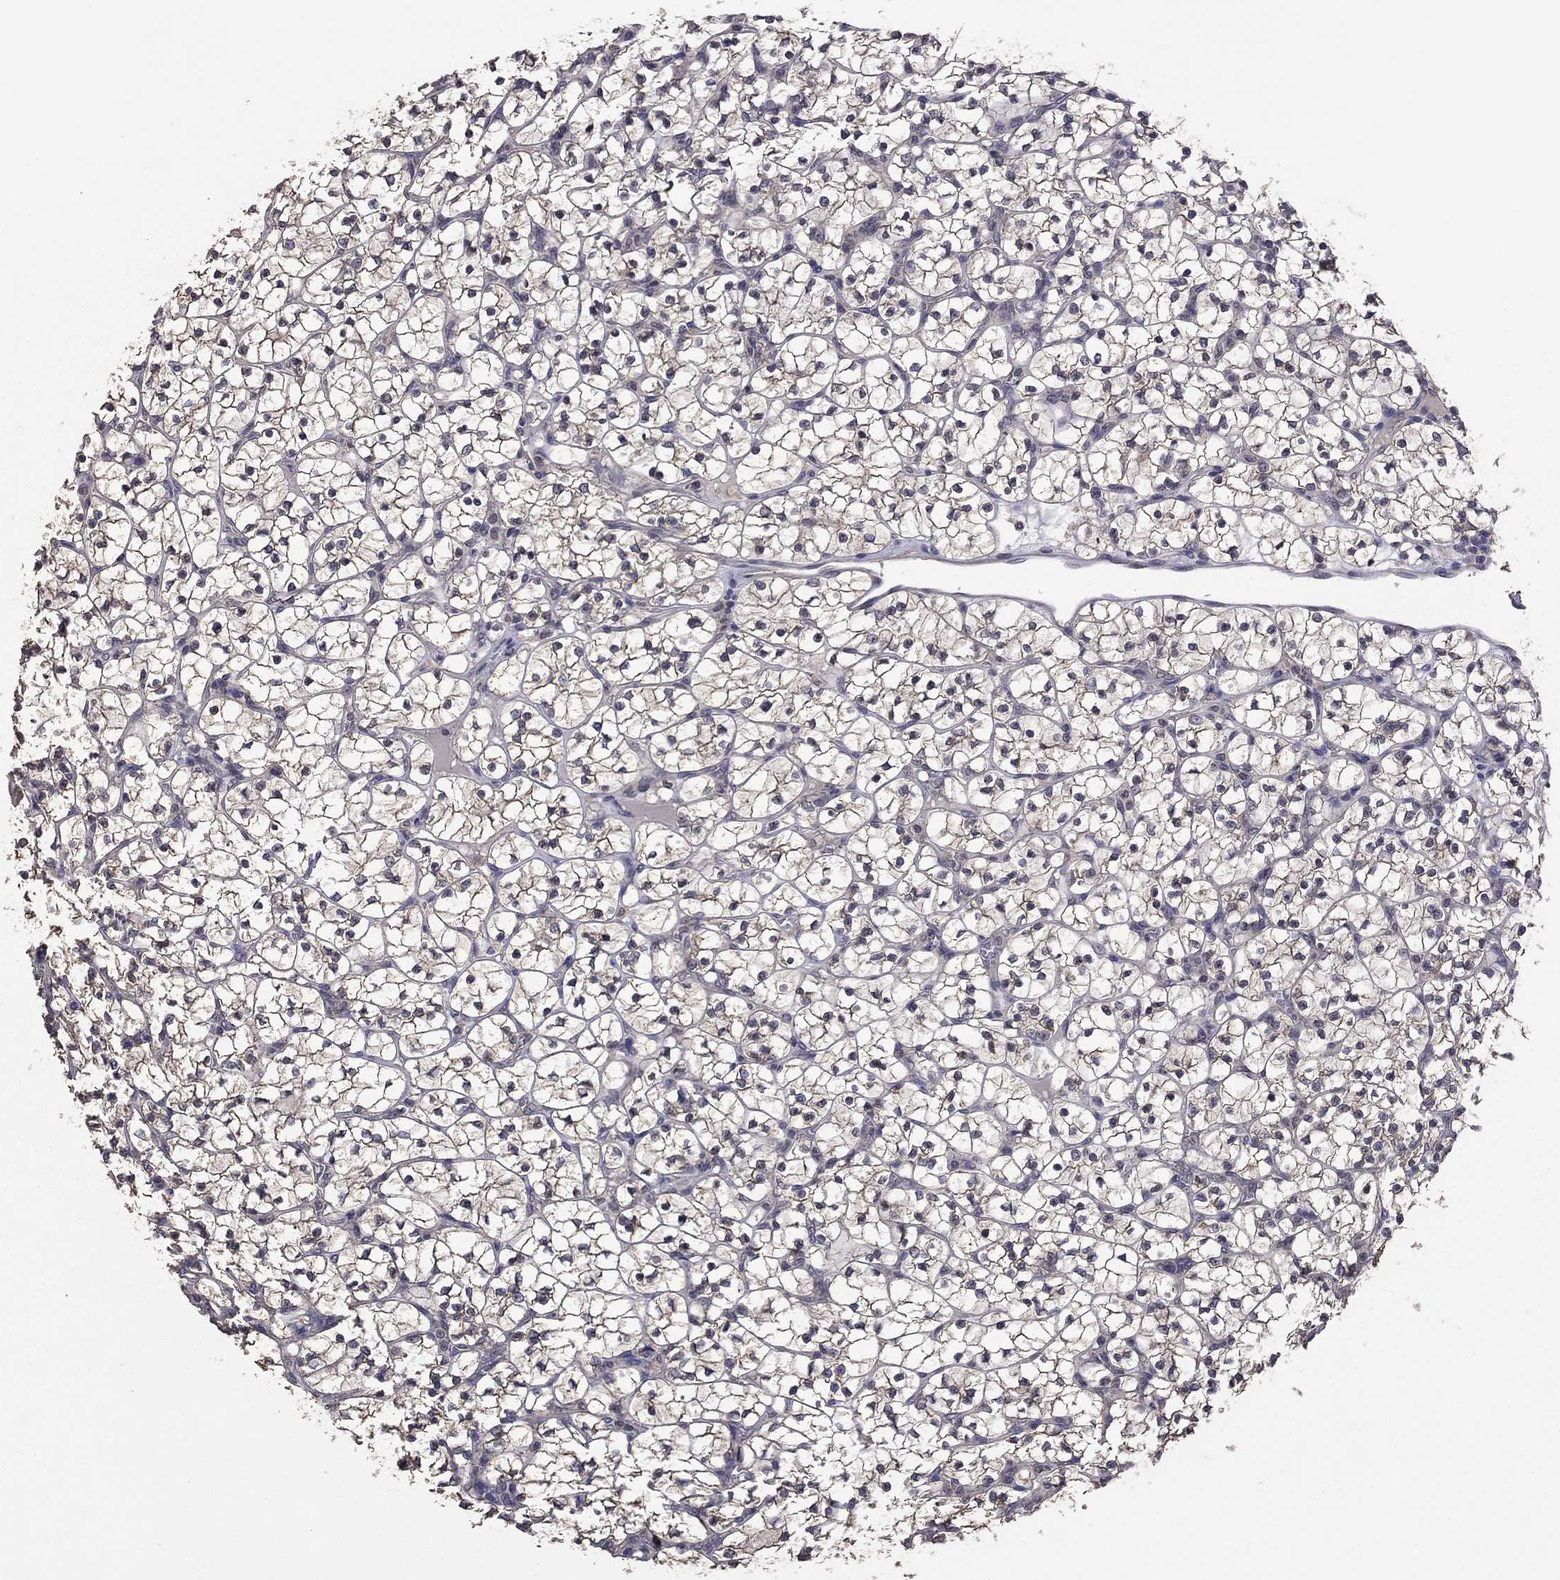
{"staining": {"intensity": "weak", "quantity": ">75%", "location": "cytoplasmic/membranous"}, "tissue": "renal cancer", "cell_type": "Tumor cells", "image_type": "cancer", "snomed": [{"axis": "morphology", "description": "Adenocarcinoma, NOS"}, {"axis": "topography", "description": "Kidney"}], "caption": "Adenocarcinoma (renal) stained for a protein (brown) displays weak cytoplasmic/membranous positive staining in about >75% of tumor cells.", "gene": "TSNARE1", "patient": {"sex": "female", "age": 89}}